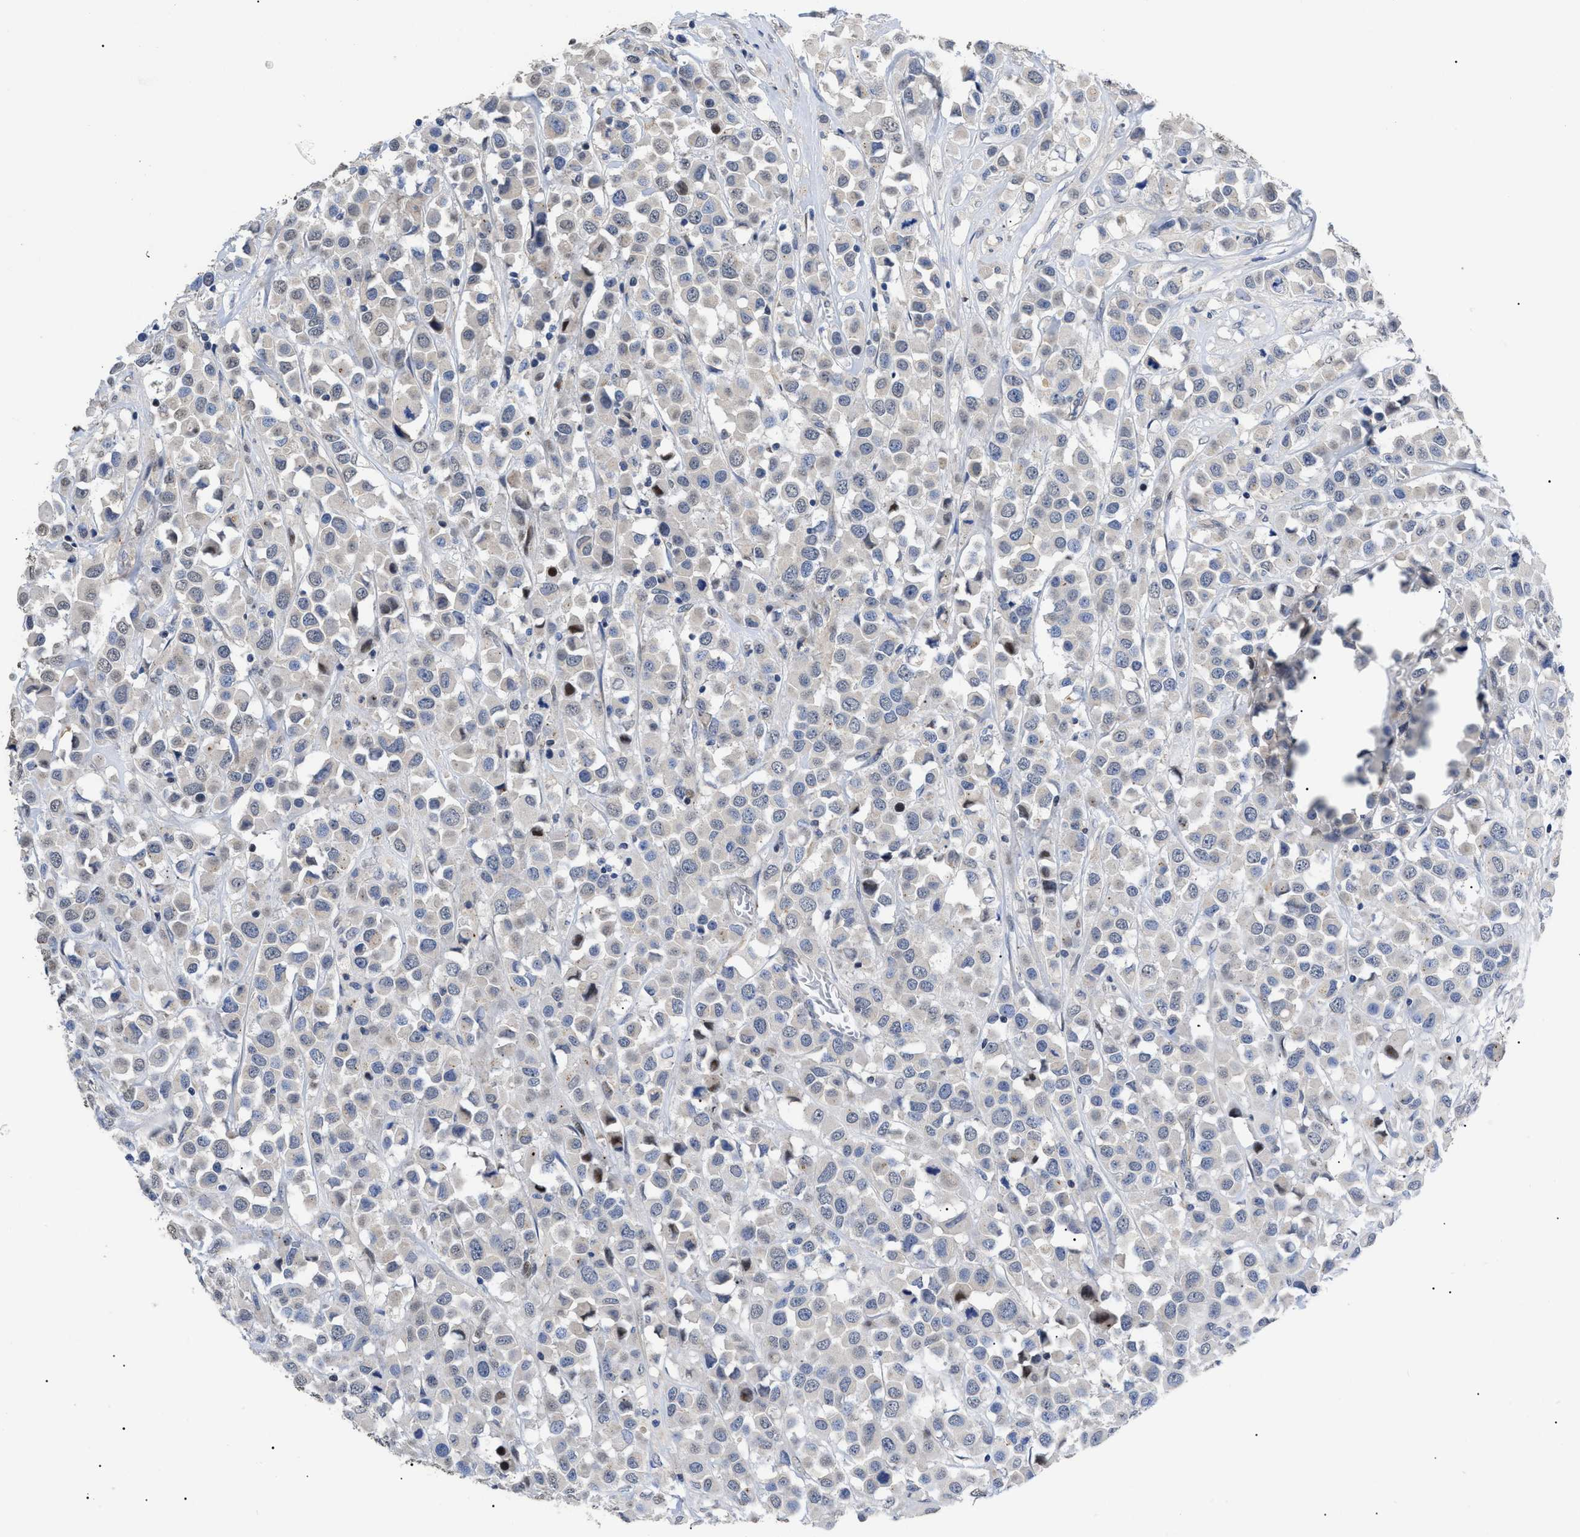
{"staining": {"intensity": "weak", "quantity": "<25%", "location": "cytoplasmic/membranous"}, "tissue": "breast cancer", "cell_type": "Tumor cells", "image_type": "cancer", "snomed": [{"axis": "morphology", "description": "Duct carcinoma"}, {"axis": "topography", "description": "Breast"}], "caption": "This is an immunohistochemistry micrograph of breast cancer. There is no positivity in tumor cells.", "gene": "SFXN5", "patient": {"sex": "female", "age": 61}}